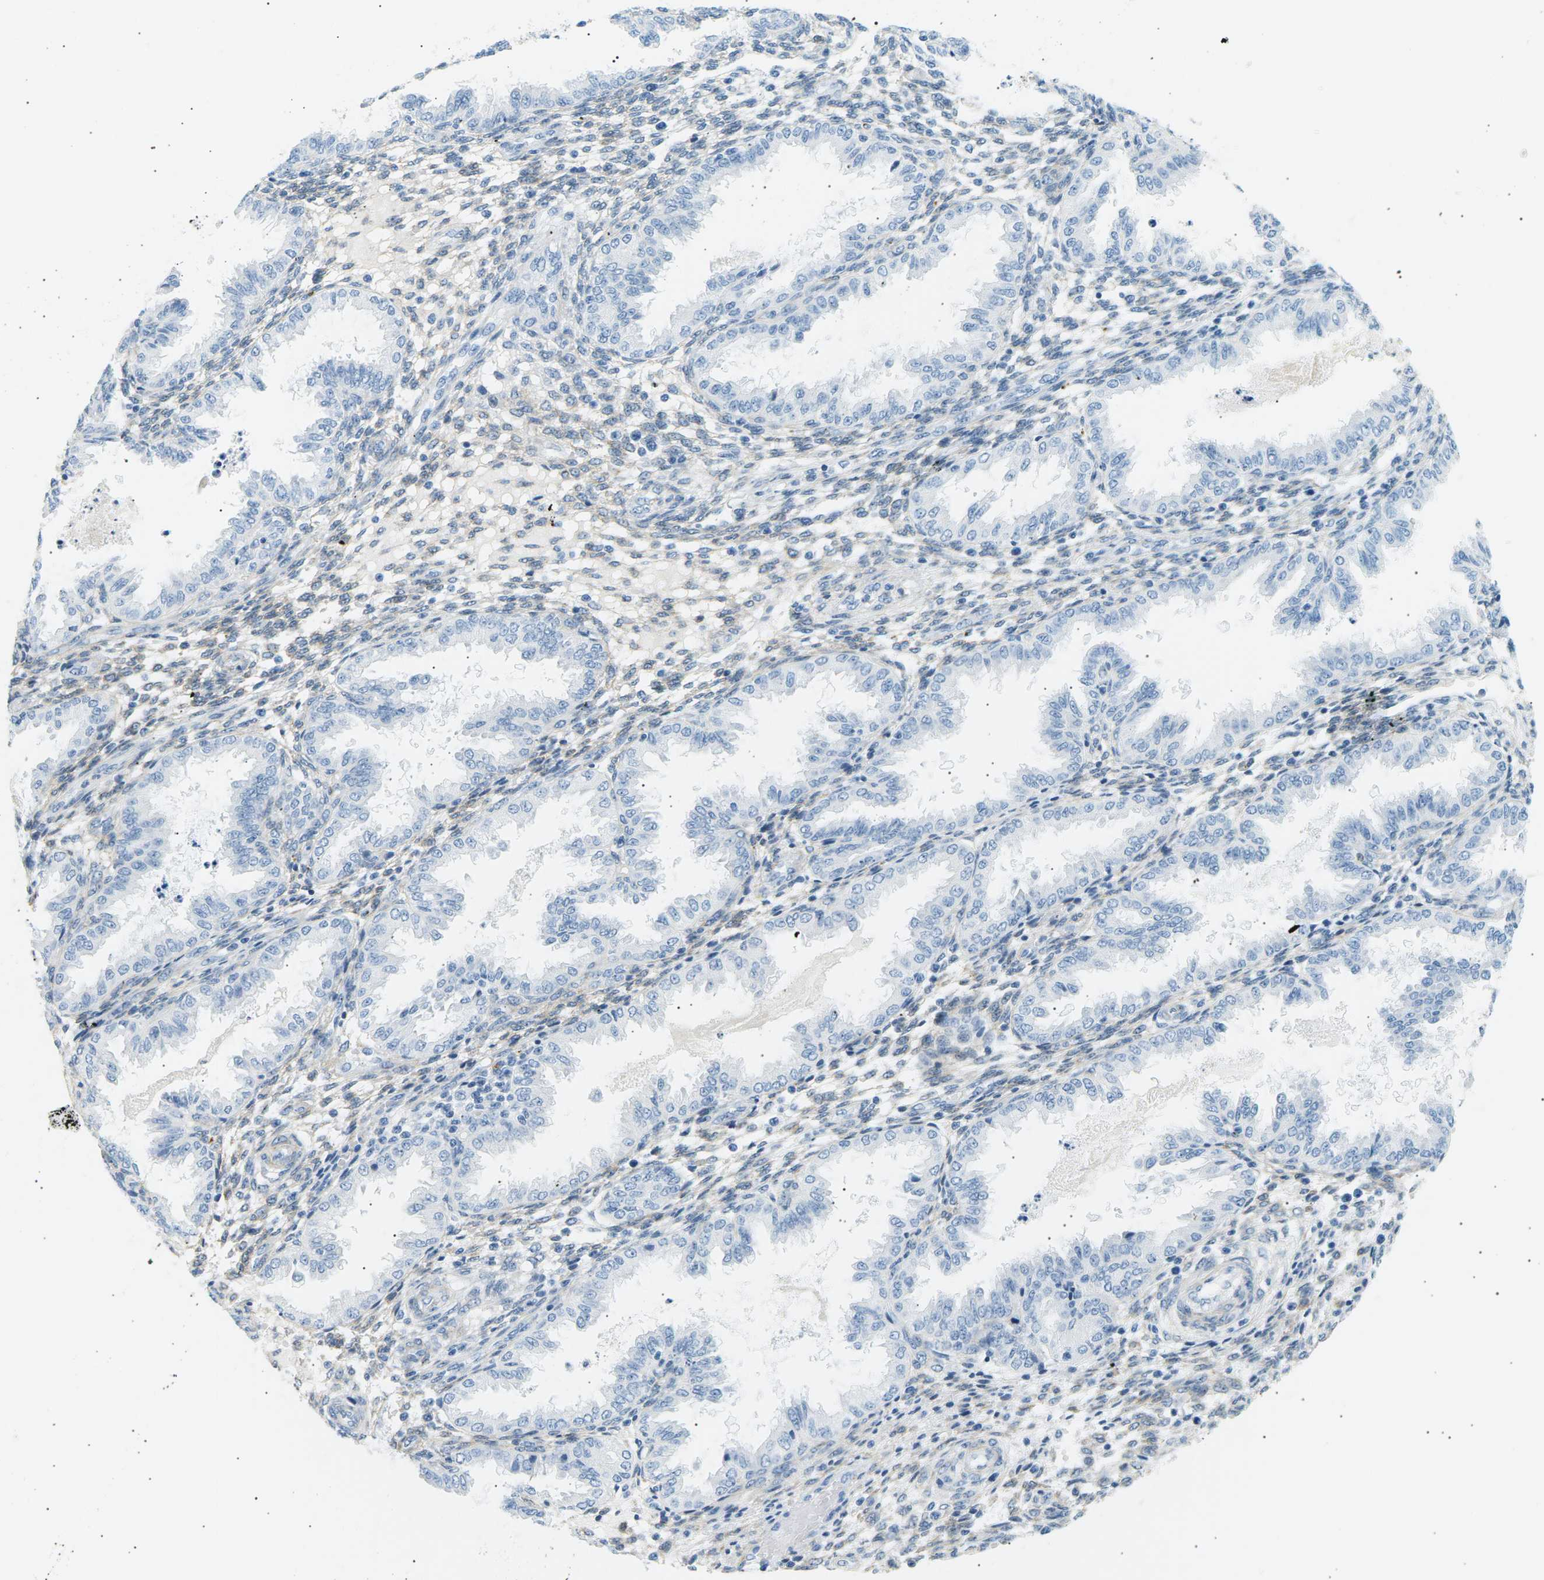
{"staining": {"intensity": "negative", "quantity": "none", "location": "none"}, "tissue": "endometrium", "cell_type": "Cells in endometrial stroma", "image_type": "normal", "snomed": [{"axis": "morphology", "description": "Normal tissue, NOS"}, {"axis": "topography", "description": "Endometrium"}], "caption": "DAB immunohistochemical staining of benign human endometrium exhibits no significant expression in cells in endometrial stroma. (DAB (3,3'-diaminobenzidine) immunohistochemistry (IHC), high magnification).", "gene": "SEPTIN5", "patient": {"sex": "female", "age": 33}}